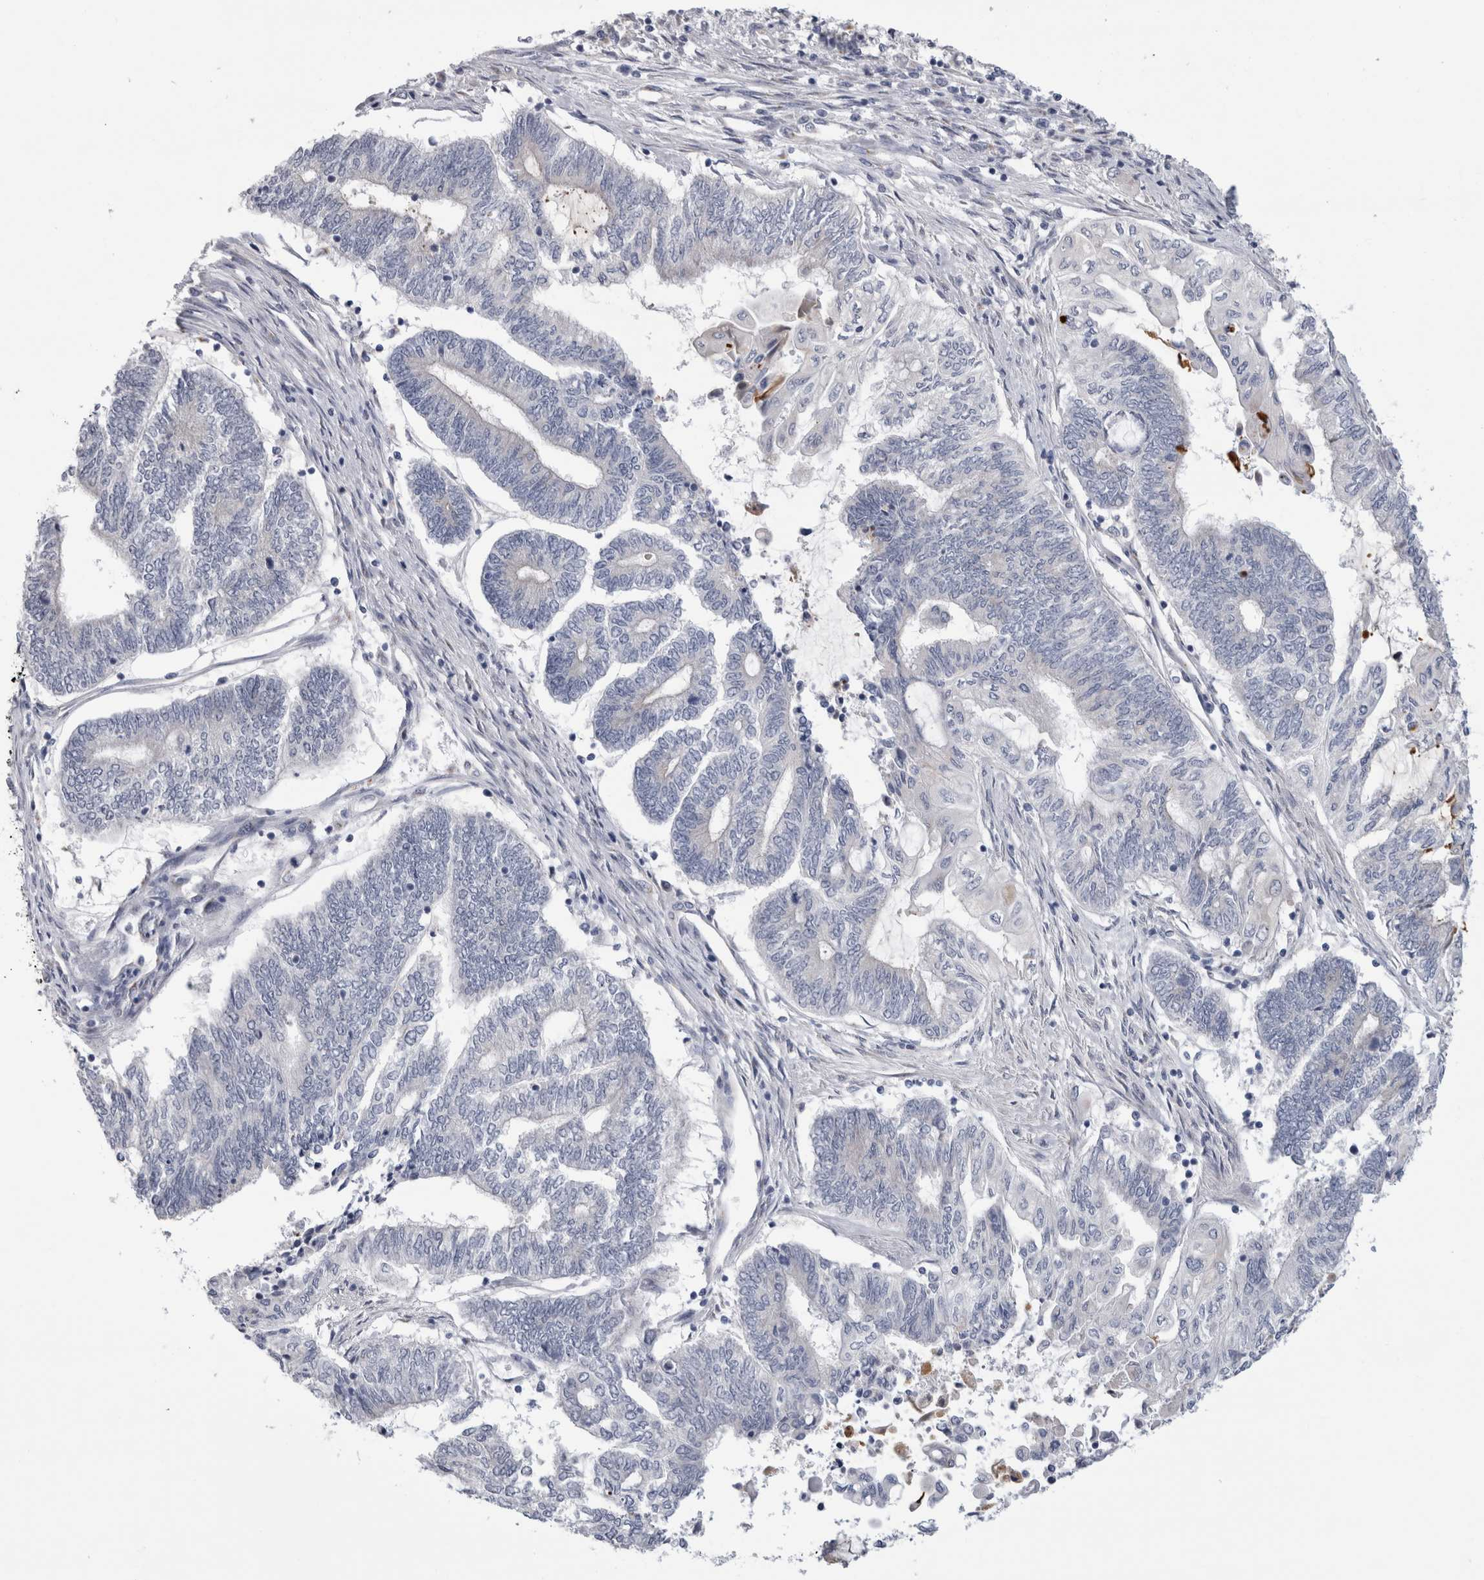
{"staining": {"intensity": "negative", "quantity": "none", "location": "none"}, "tissue": "endometrial cancer", "cell_type": "Tumor cells", "image_type": "cancer", "snomed": [{"axis": "morphology", "description": "Adenocarcinoma, NOS"}, {"axis": "topography", "description": "Uterus"}, {"axis": "topography", "description": "Endometrium"}], "caption": "Immunohistochemistry histopathology image of human endometrial adenocarcinoma stained for a protein (brown), which demonstrates no expression in tumor cells.", "gene": "AKAP9", "patient": {"sex": "female", "age": 70}}